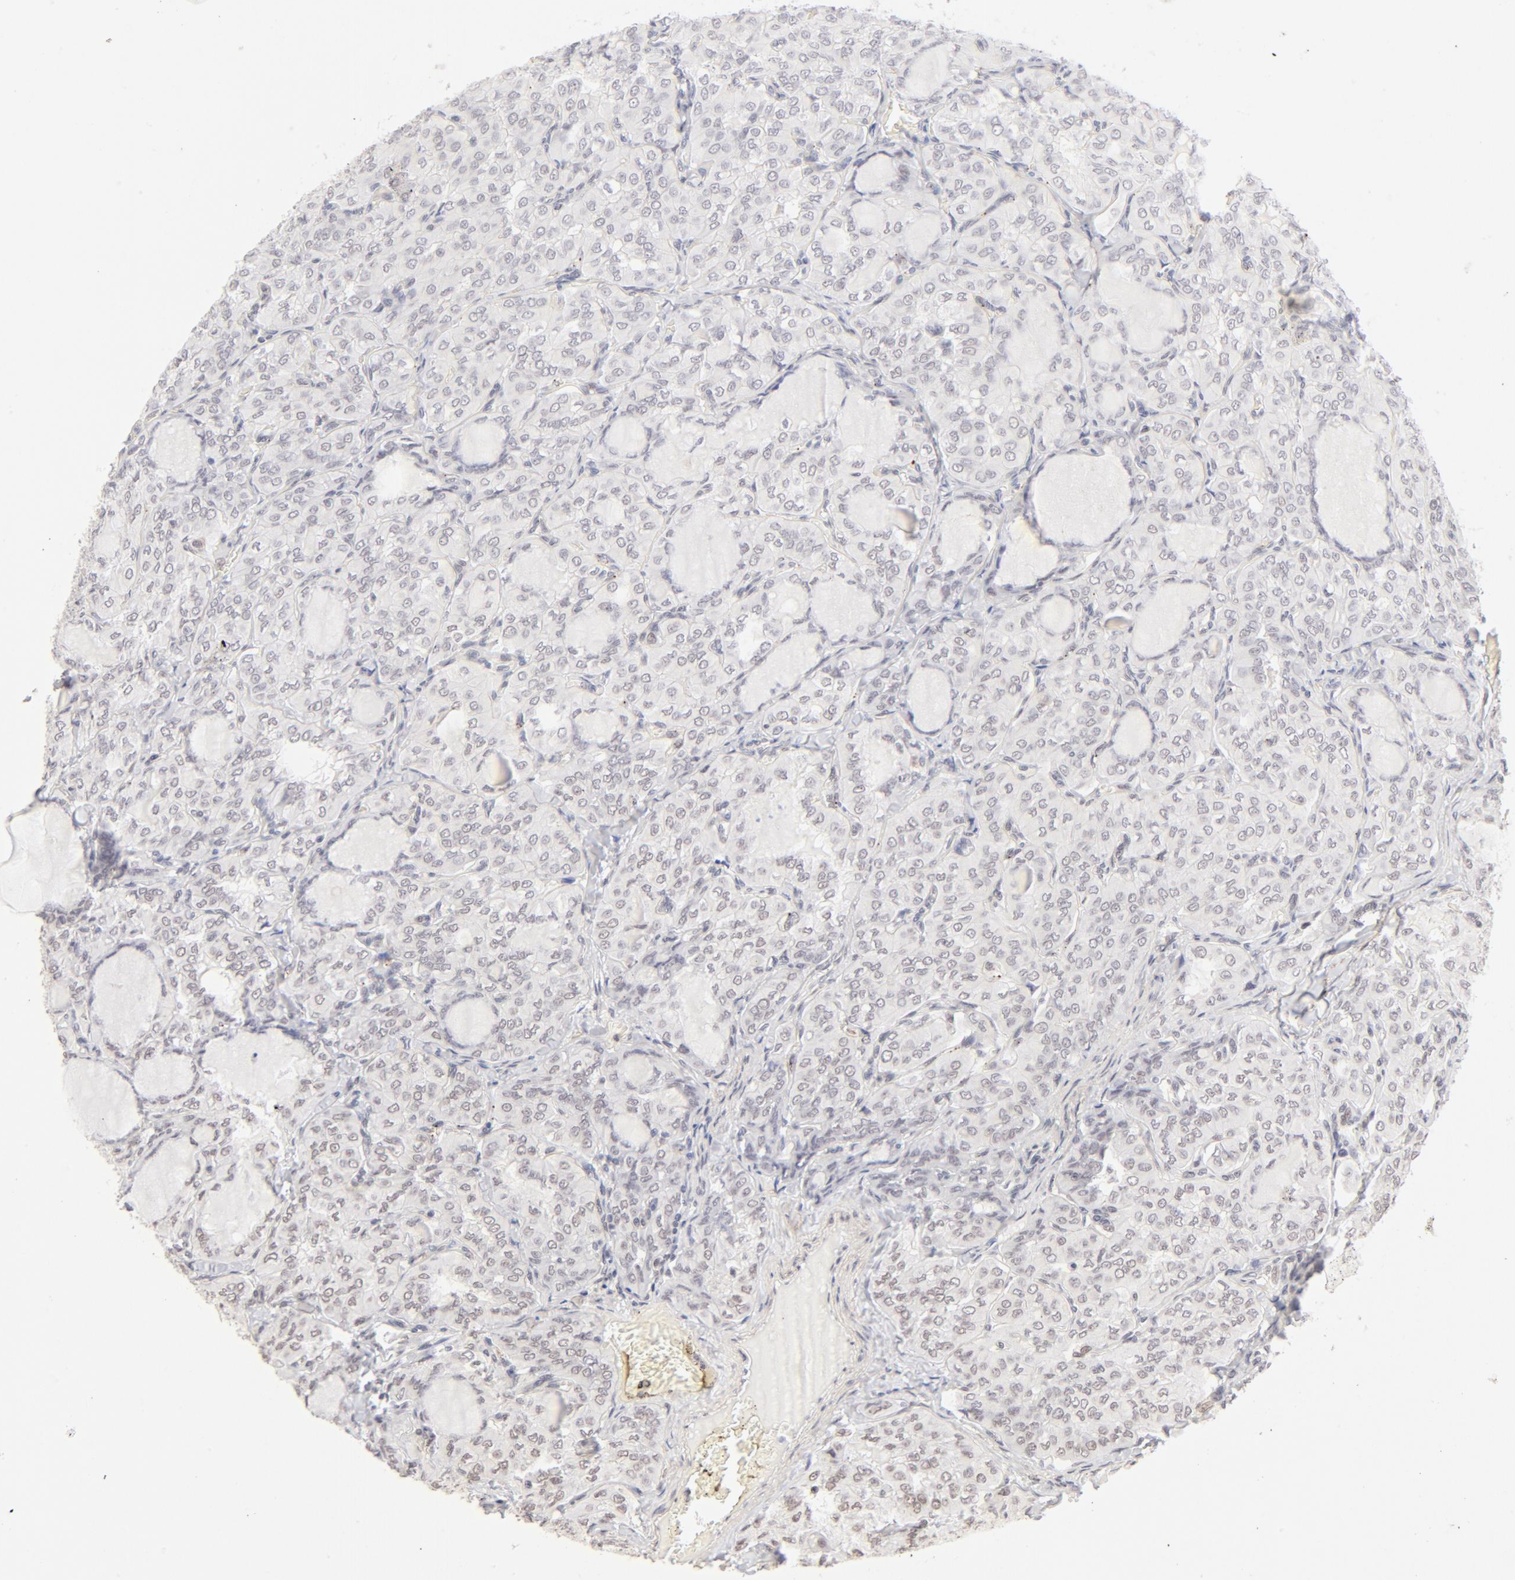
{"staining": {"intensity": "weak", "quantity": "<25%", "location": "nuclear"}, "tissue": "thyroid cancer", "cell_type": "Tumor cells", "image_type": "cancer", "snomed": [{"axis": "morphology", "description": "Papillary adenocarcinoma, NOS"}, {"axis": "topography", "description": "Thyroid gland"}], "caption": "IHC photomicrograph of neoplastic tissue: thyroid papillary adenocarcinoma stained with DAB demonstrates no significant protein expression in tumor cells. (Brightfield microscopy of DAB (3,3'-diaminobenzidine) immunohistochemistry (IHC) at high magnification).", "gene": "PBX1", "patient": {"sex": "male", "age": 20}}